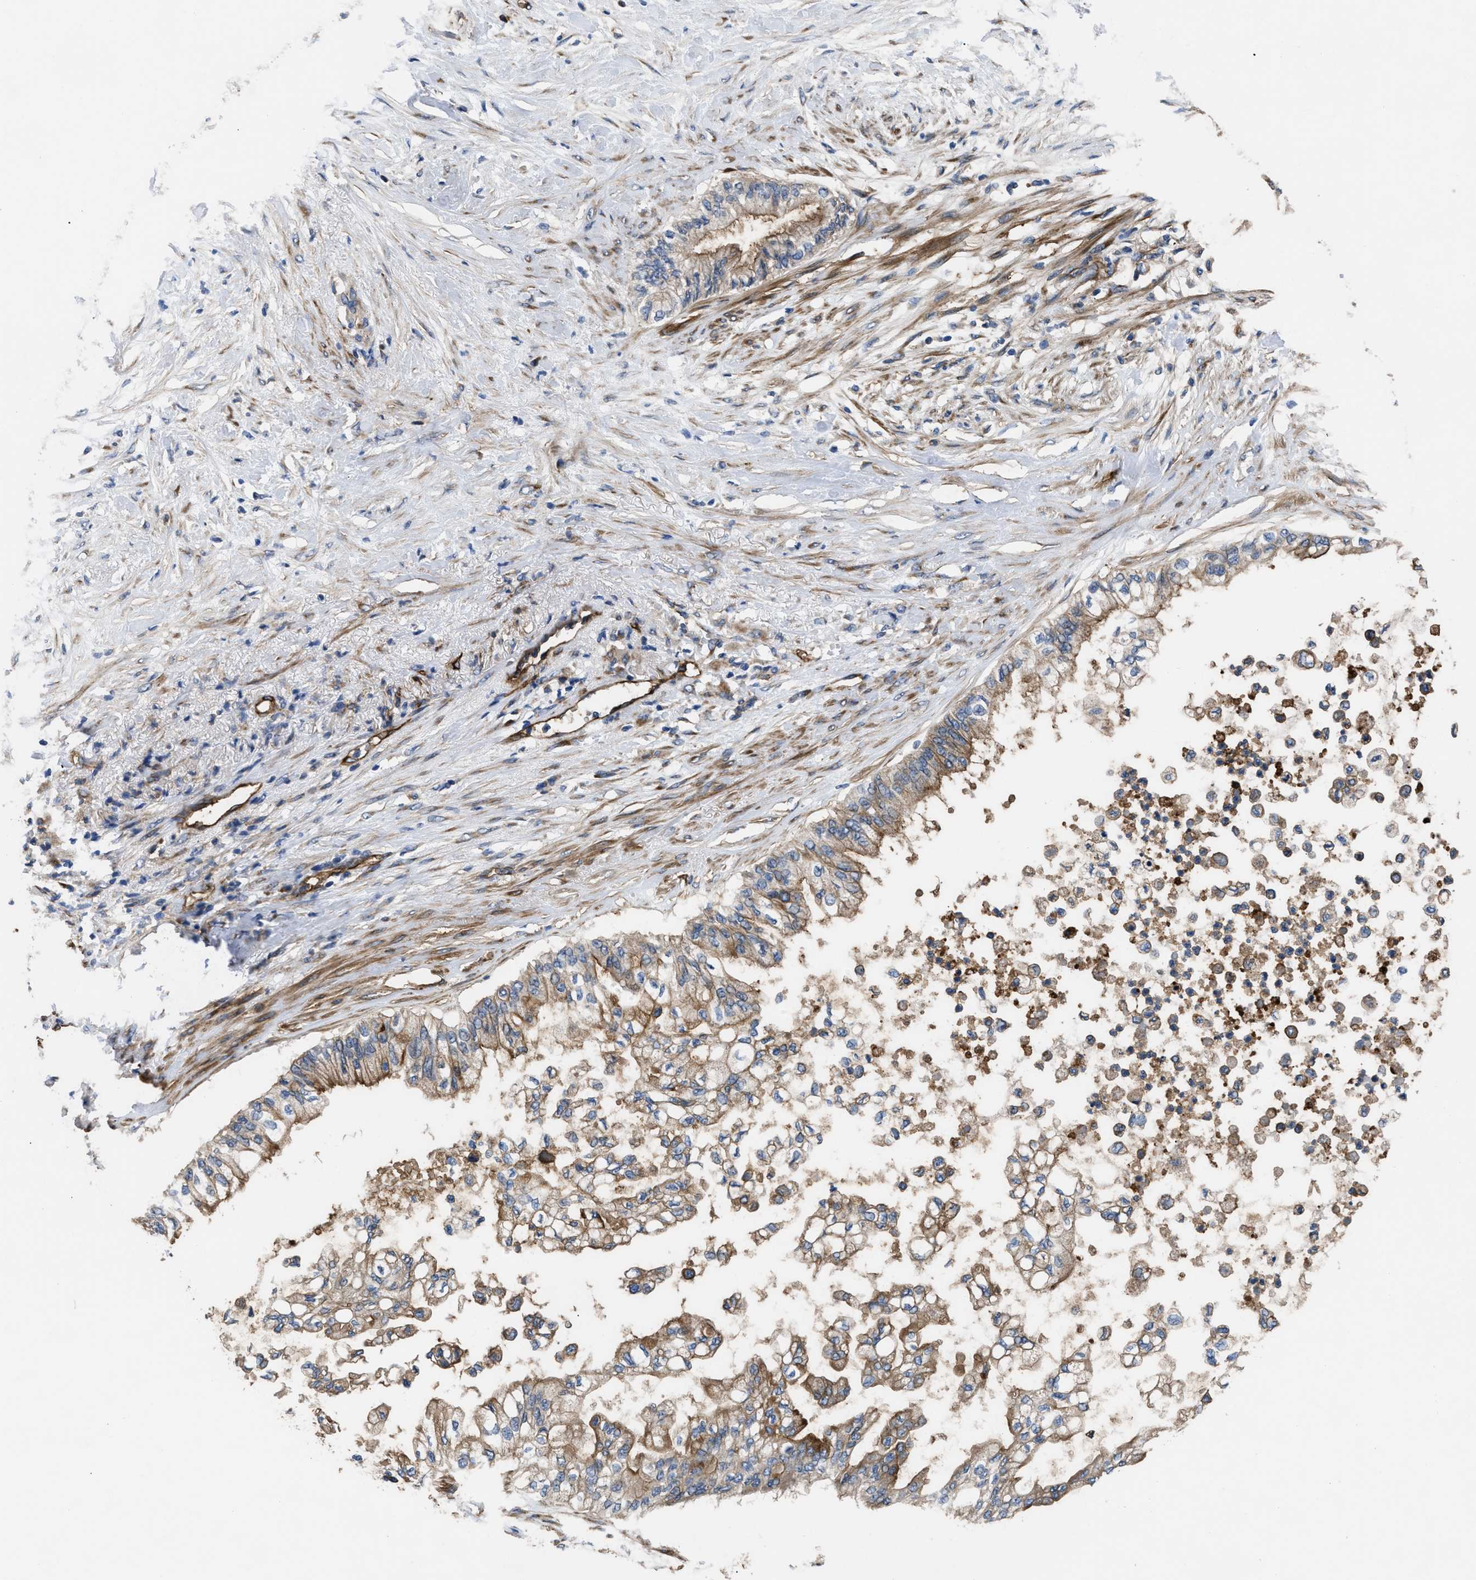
{"staining": {"intensity": "moderate", "quantity": ">75%", "location": "cytoplasmic/membranous"}, "tissue": "pancreatic cancer", "cell_type": "Tumor cells", "image_type": "cancer", "snomed": [{"axis": "morphology", "description": "Normal tissue, NOS"}, {"axis": "morphology", "description": "Adenocarcinoma, NOS"}, {"axis": "topography", "description": "Pancreas"}, {"axis": "topography", "description": "Duodenum"}], "caption": "This micrograph reveals immunohistochemistry staining of human pancreatic cancer, with medium moderate cytoplasmic/membranous staining in about >75% of tumor cells.", "gene": "NT5E", "patient": {"sex": "female", "age": 60}}